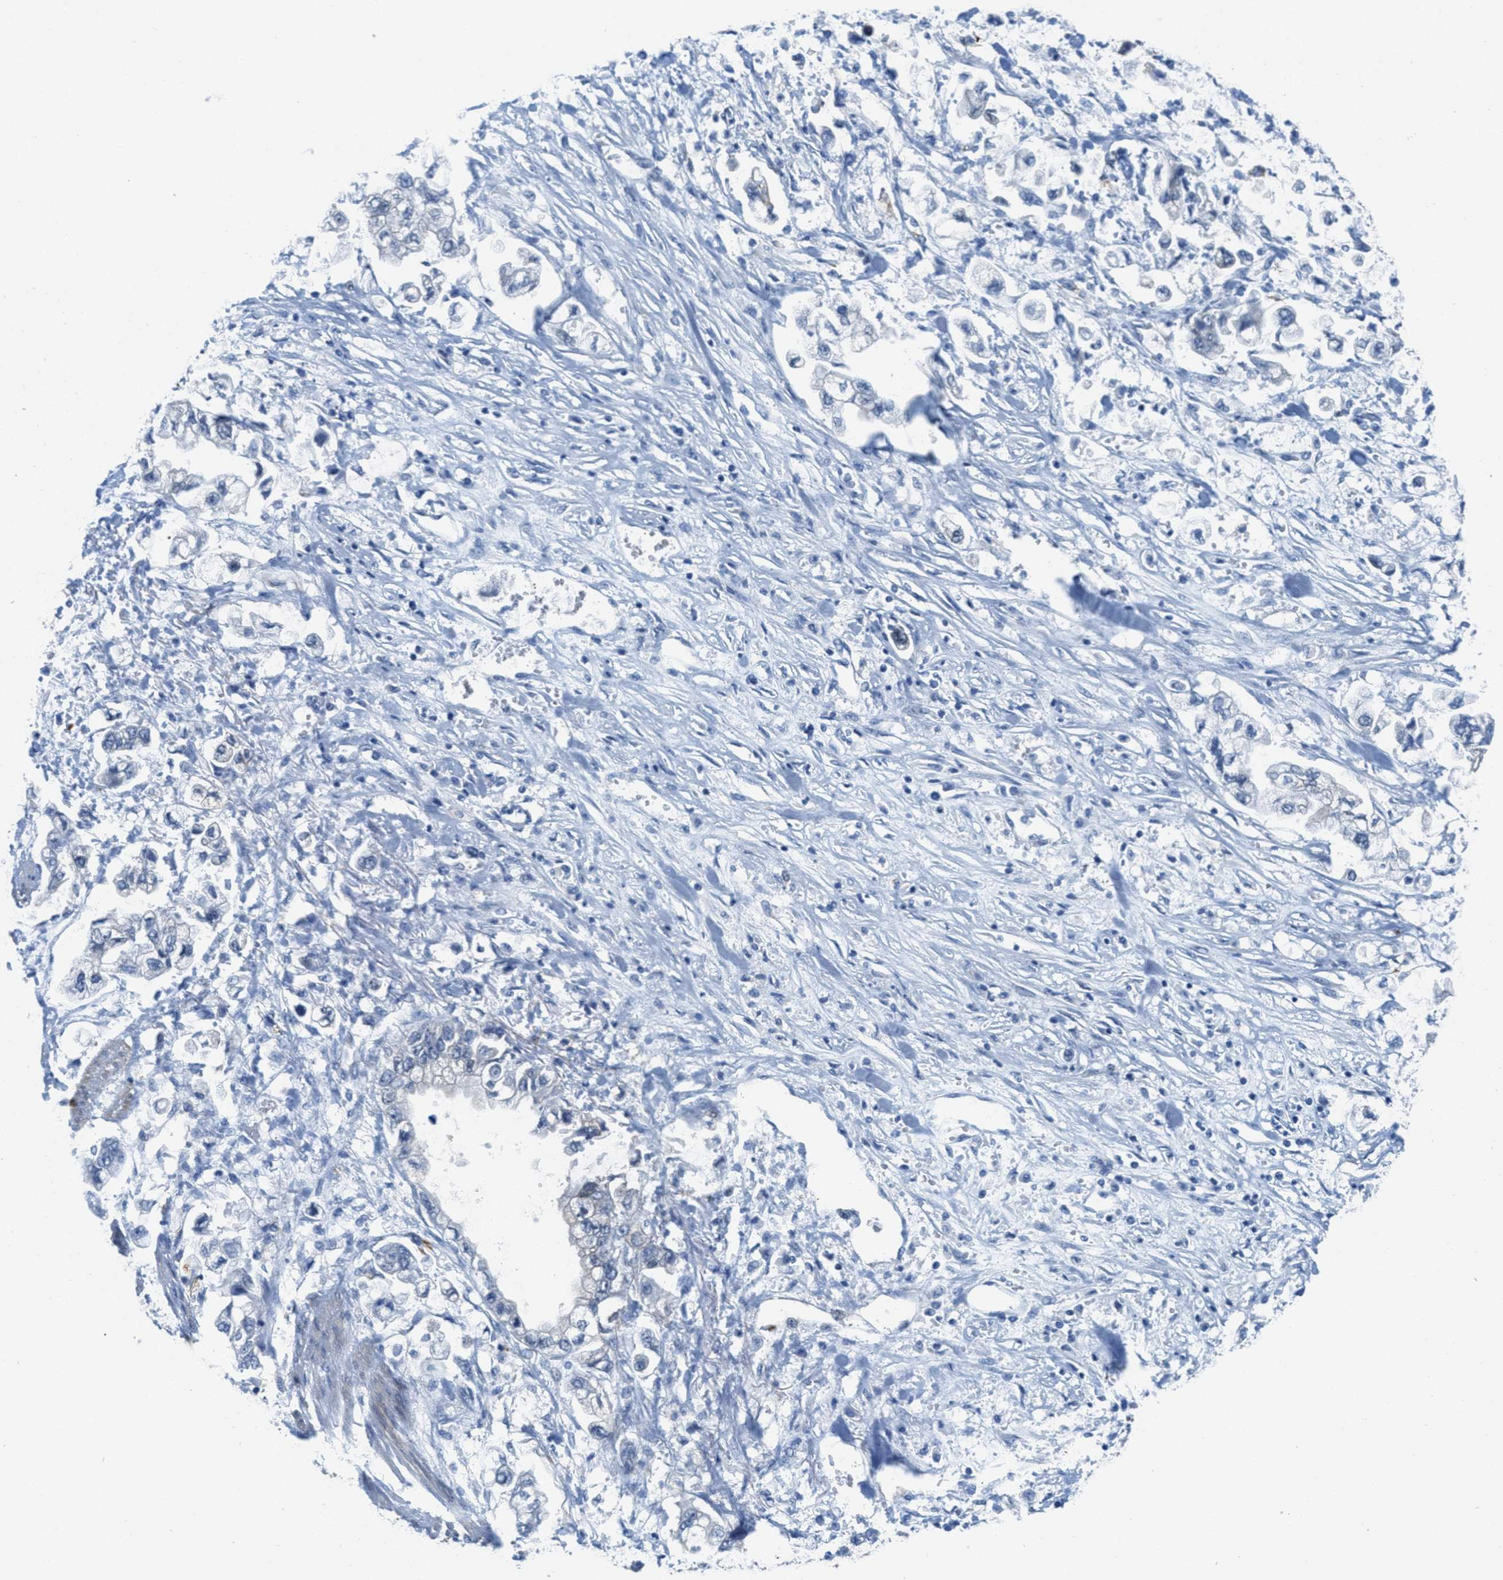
{"staining": {"intensity": "negative", "quantity": "none", "location": "none"}, "tissue": "stomach cancer", "cell_type": "Tumor cells", "image_type": "cancer", "snomed": [{"axis": "morphology", "description": "Normal tissue, NOS"}, {"axis": "morphology", "description": "Adenocarcinoma, NOS"}, {"axis": "topography", "description": "Stomach"}], "caption": "Immunohistochemistry of adenocarcinoma (stomach) exhibits no expression in tumor cells.", "gene": "MAPRE2", "patient": {"sex": "male", "age": 62}}